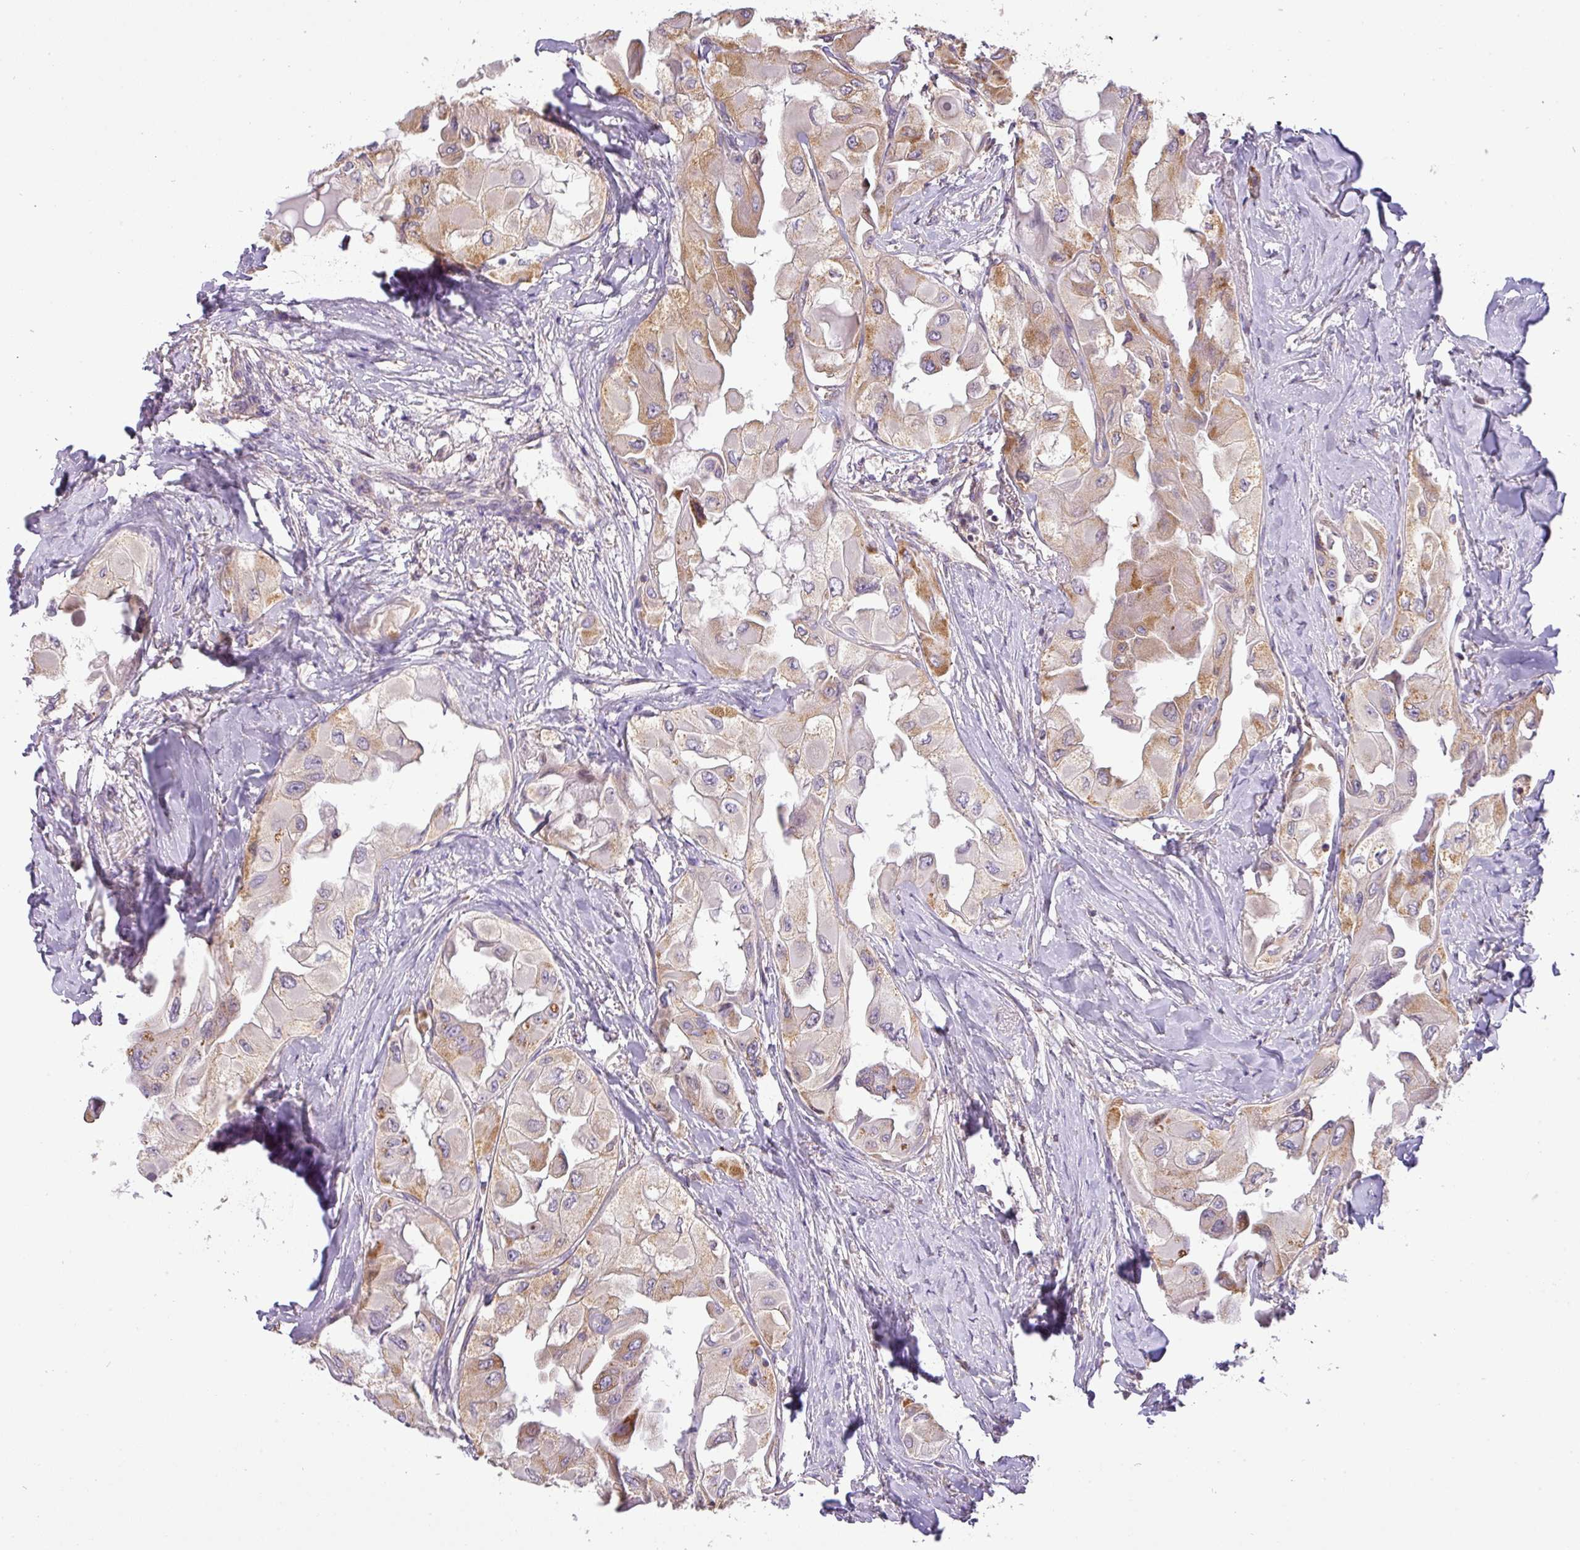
{"staining": {"intensity": "strong", "quantity": "25%-75%", "location": "cytoplasmic/membranous"}, "tissue": "thyroid cancer", "cell_type": "Tumor cells", "image_type": "cancer", "snomed": [{"axis": "morphology", "description": "Normal tissue, NOS"}, {"axis": "morphology", "description": "Papillary adenocarcinoma, NOS"}, {"axis": "topography", "description": "Thyroid gland"}], "caption": "Protein staining demonstrates strong cytoplasmic/membranous staining in about 25%-75% of tumor cells in papillary adenocarcinoma (thyroid).", "gene": "ZNF211", "patient": {"sex": "female", "age": 59}}